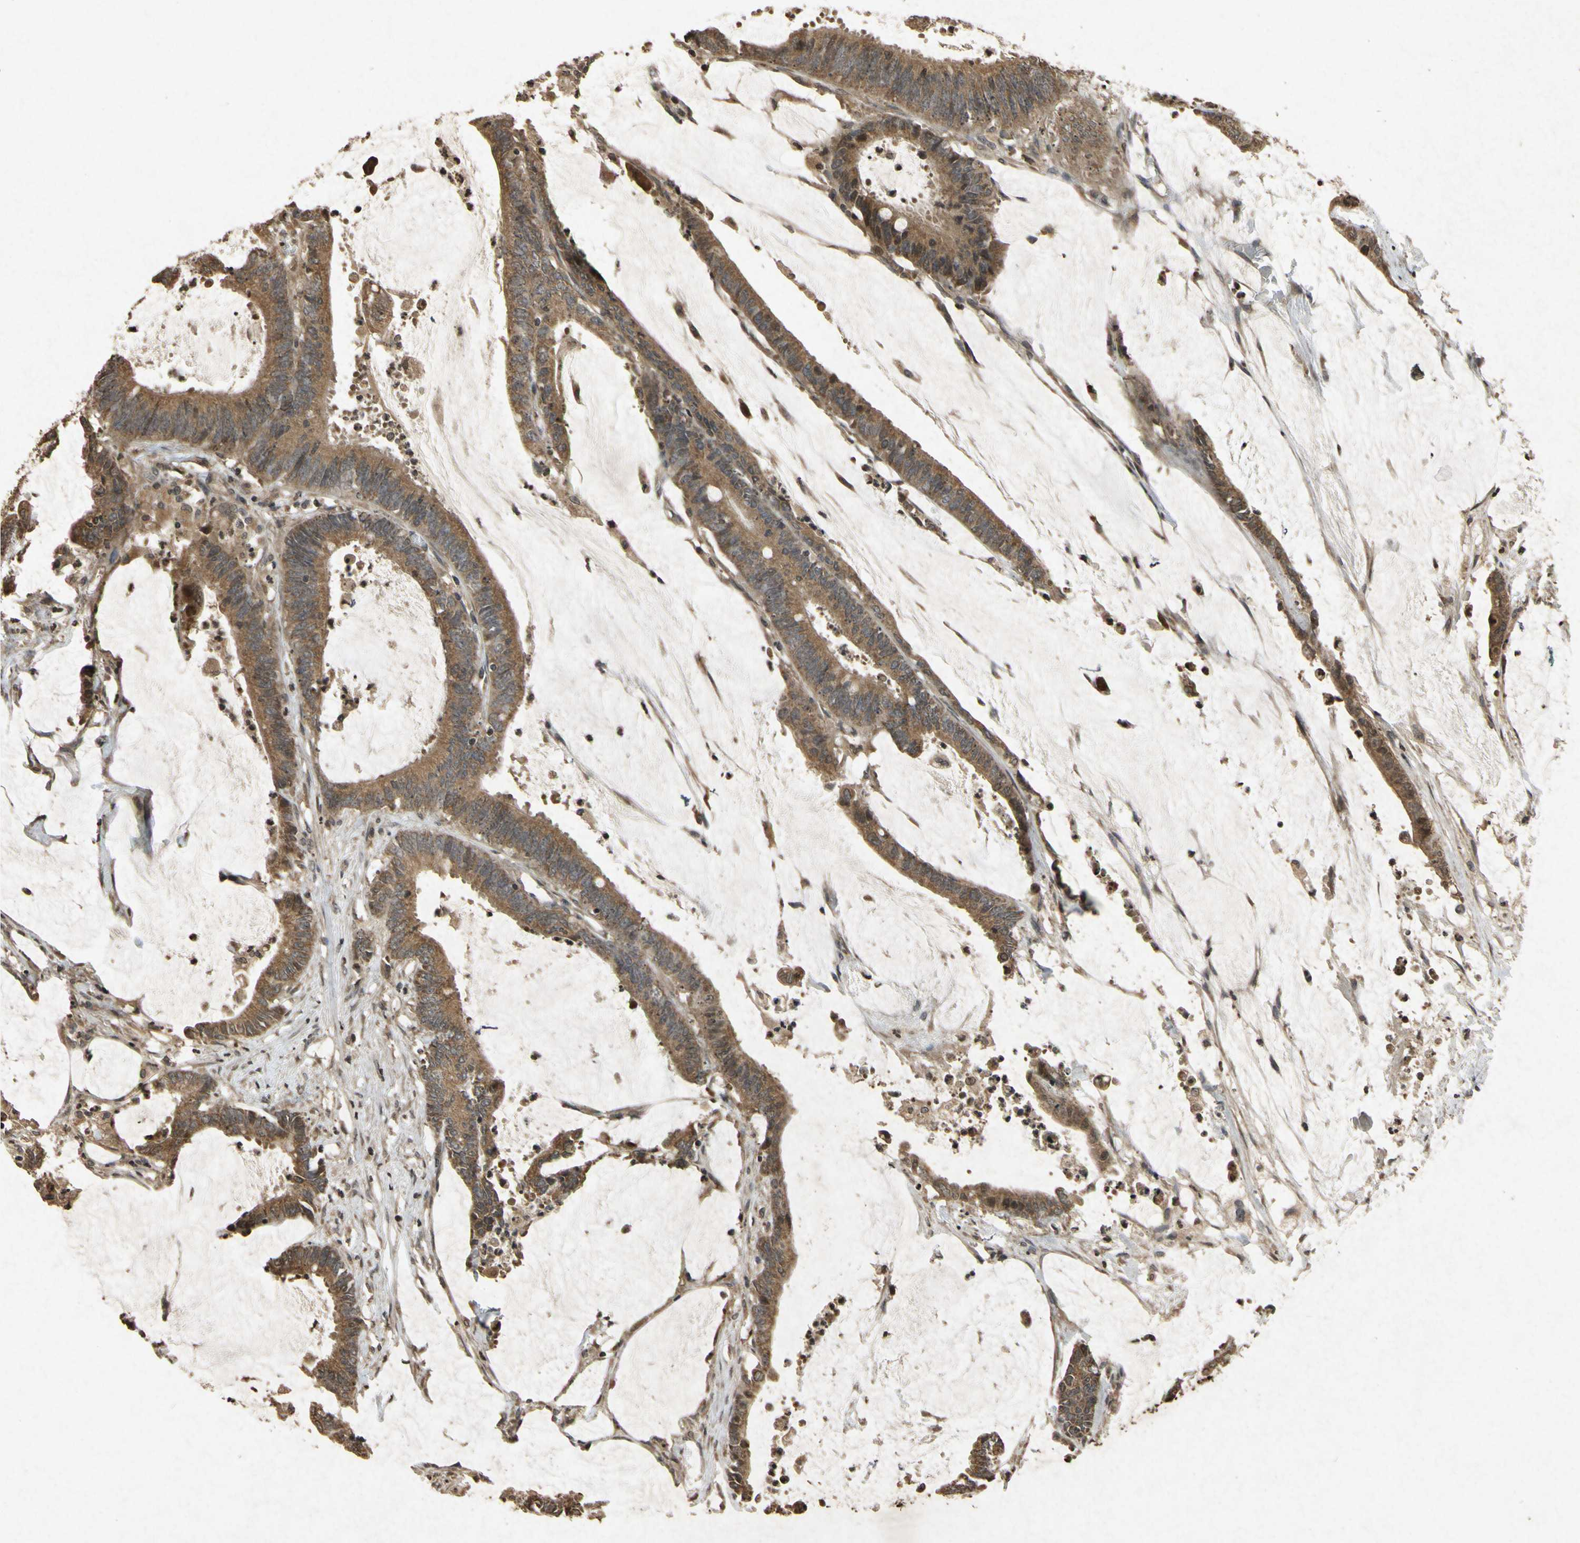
{"staining": {"intensity": "moderate", "quantity": ">75%", "location": "cytoplasmic/membranous"}, "tissue": "colorectal cancer", "cell_type": "Tumor cells", "image_type": "cancer", "snomed": [{"axis": "morphology", "description": "Adenocarcinoma, NOS"}, {"axis": "topography", "description": "Rectum"}], "caption": "Immunohistochemical staining of human colorectal cancer (adenocarcinoma) shows medium levels of moderate cytoplasmic/membranous protein expression in about >75% of tumor cells.", "gene": "ATP6V1H", "patient": {"sex": "female", "age": 66}}